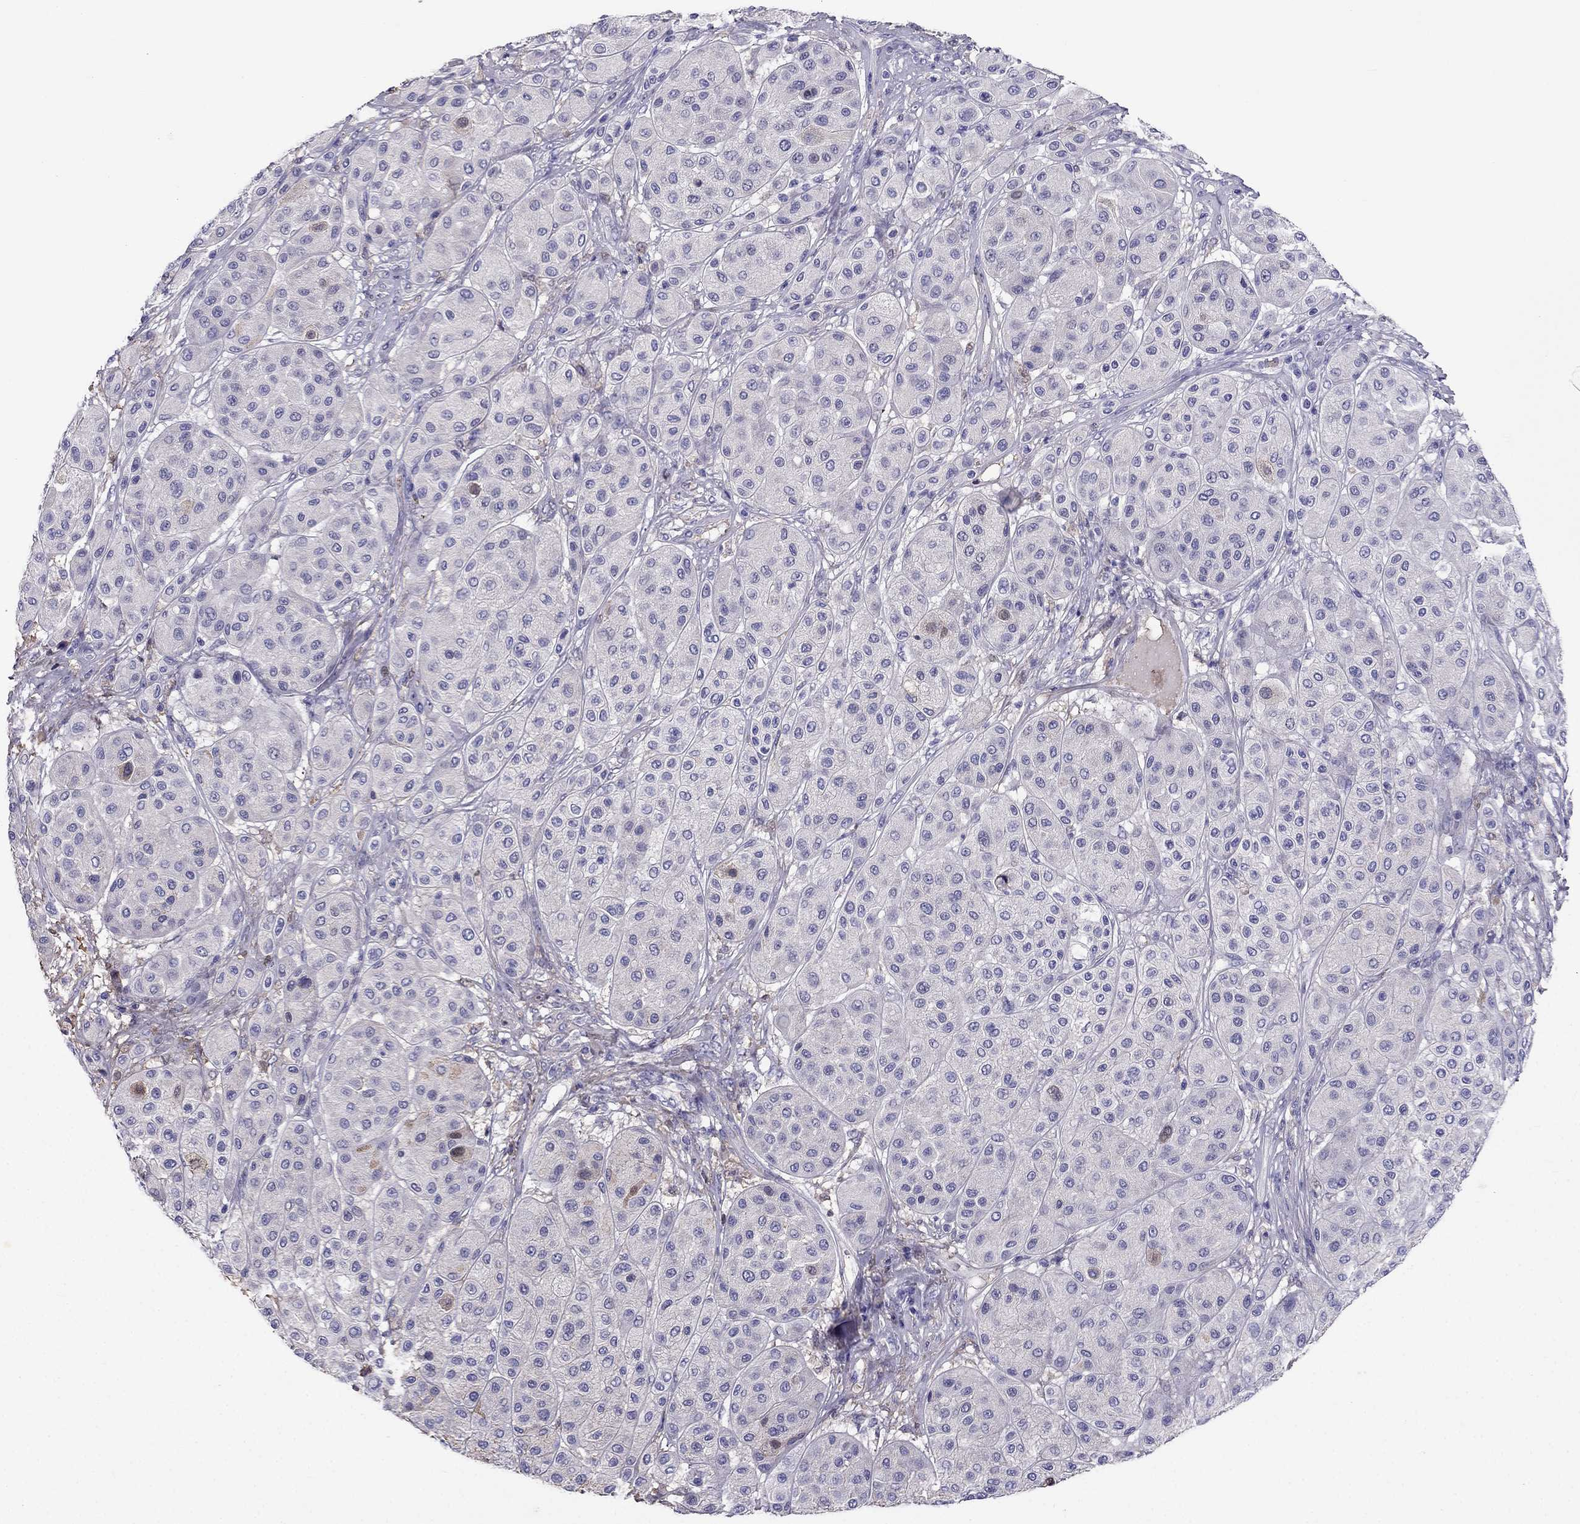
{"staining": {"intensity": "negative", "quantity": "none", "location": "none"}, "tissue": "melanoma", "cell_type": "Tumor cells", "image_type": "cancer", "snomed": [{"axis": "morphology", "description": "Malignant melanoma, Metastatic site"}, {"axis": "topography", "description": "Smooth muscle"}], "caption": "This is an immunohistochemistry (IHC) micrograph of malignant melanoma (metastatic site). There is no staining in tumor cells.", "gene": "TBC1D21", "patient": {"sex": "male", "age": 41}}